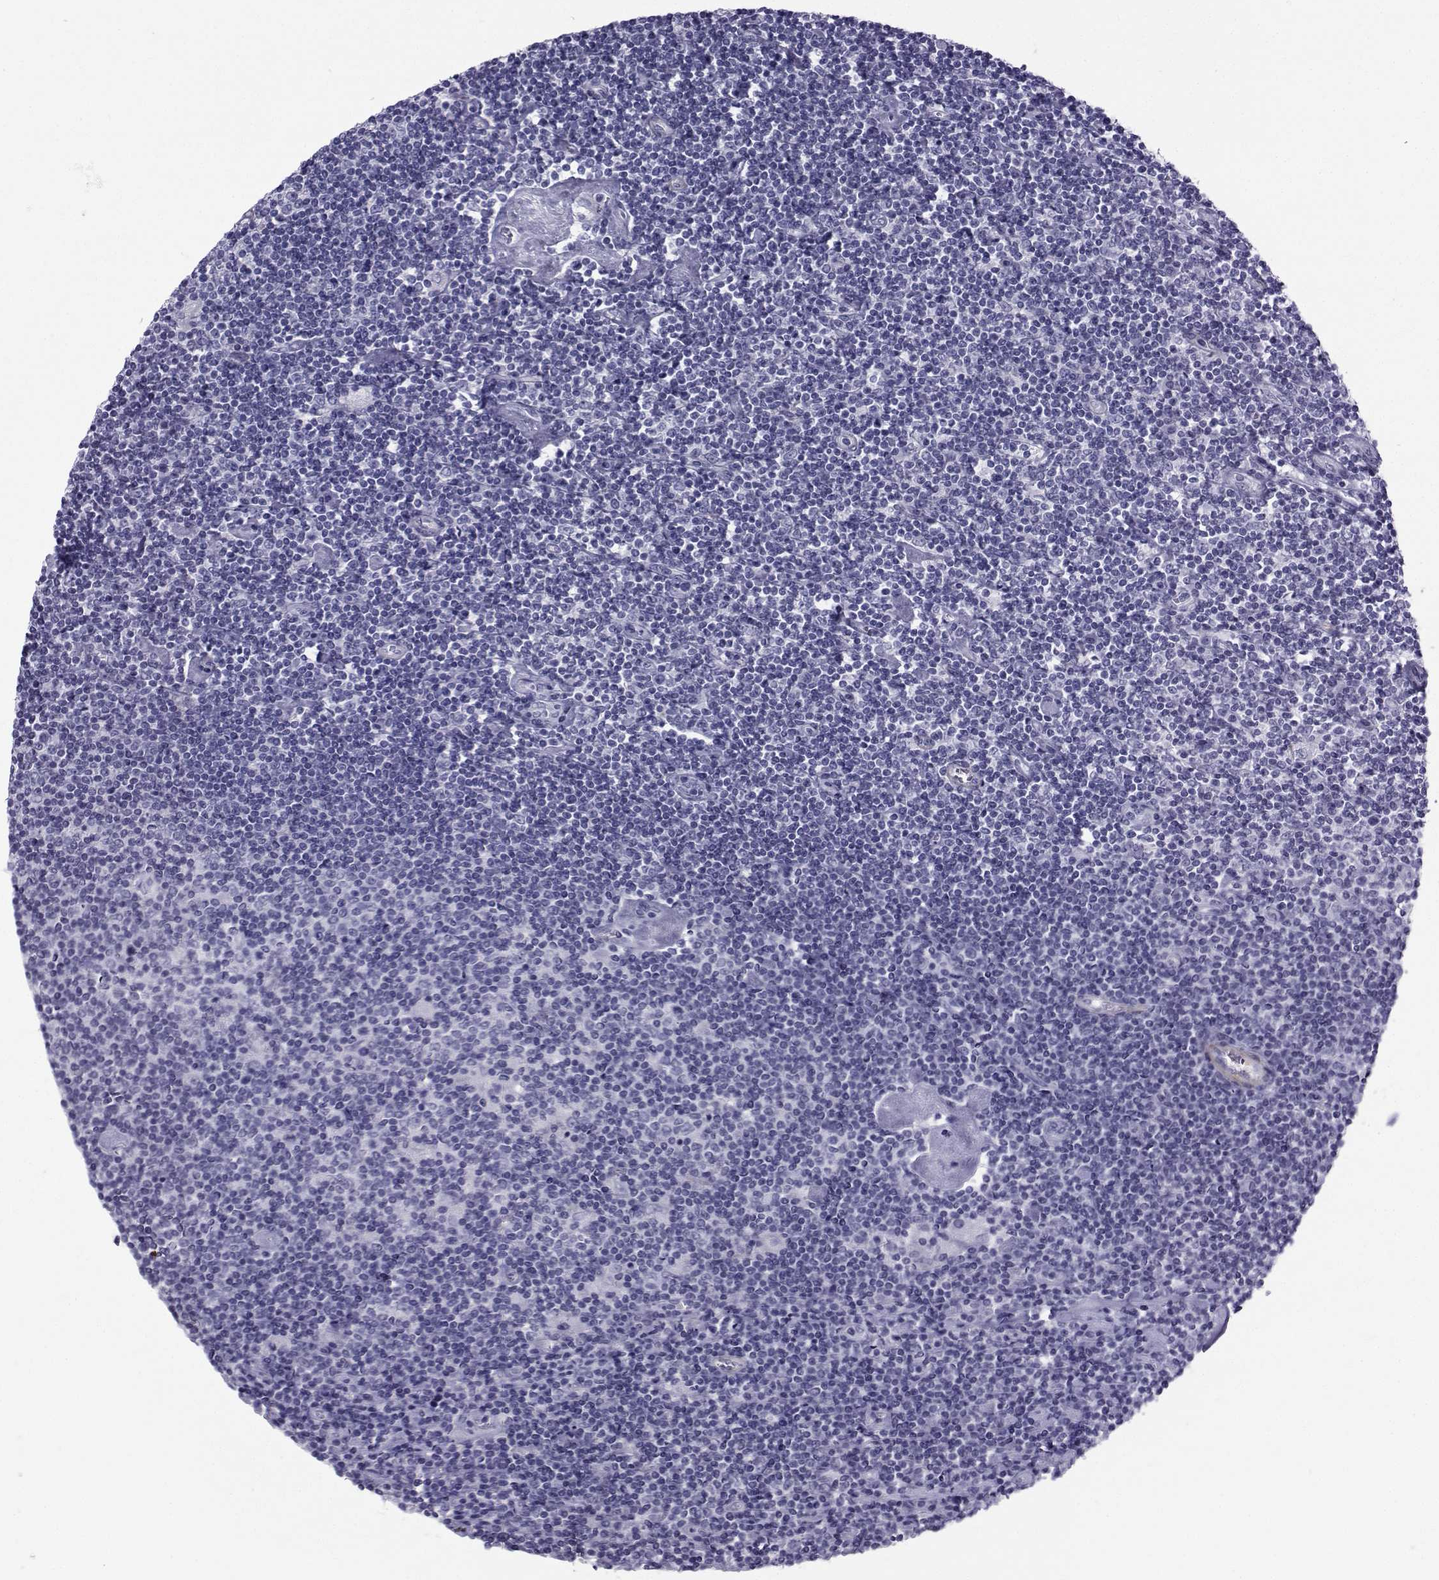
{"staining": {"intensity": "negative", "quantity": "none", "location": "none"}, "tissue": "lymphoma", "cell_type": "Tumor cells", "image_type": "cancer", "snomed": [{"axis": "morphology", "description": "Hodgkin's disease, NOS"}, {"axis": "topography", "description": "Lymph node"}], "caption": "This is an immunohistochemistry (IHC) micrograph of human Hodgkin's disease. There is no staining in tumor cells.", "gene": "SPANXD", "patient": {"sex": "male", "age": 40}}